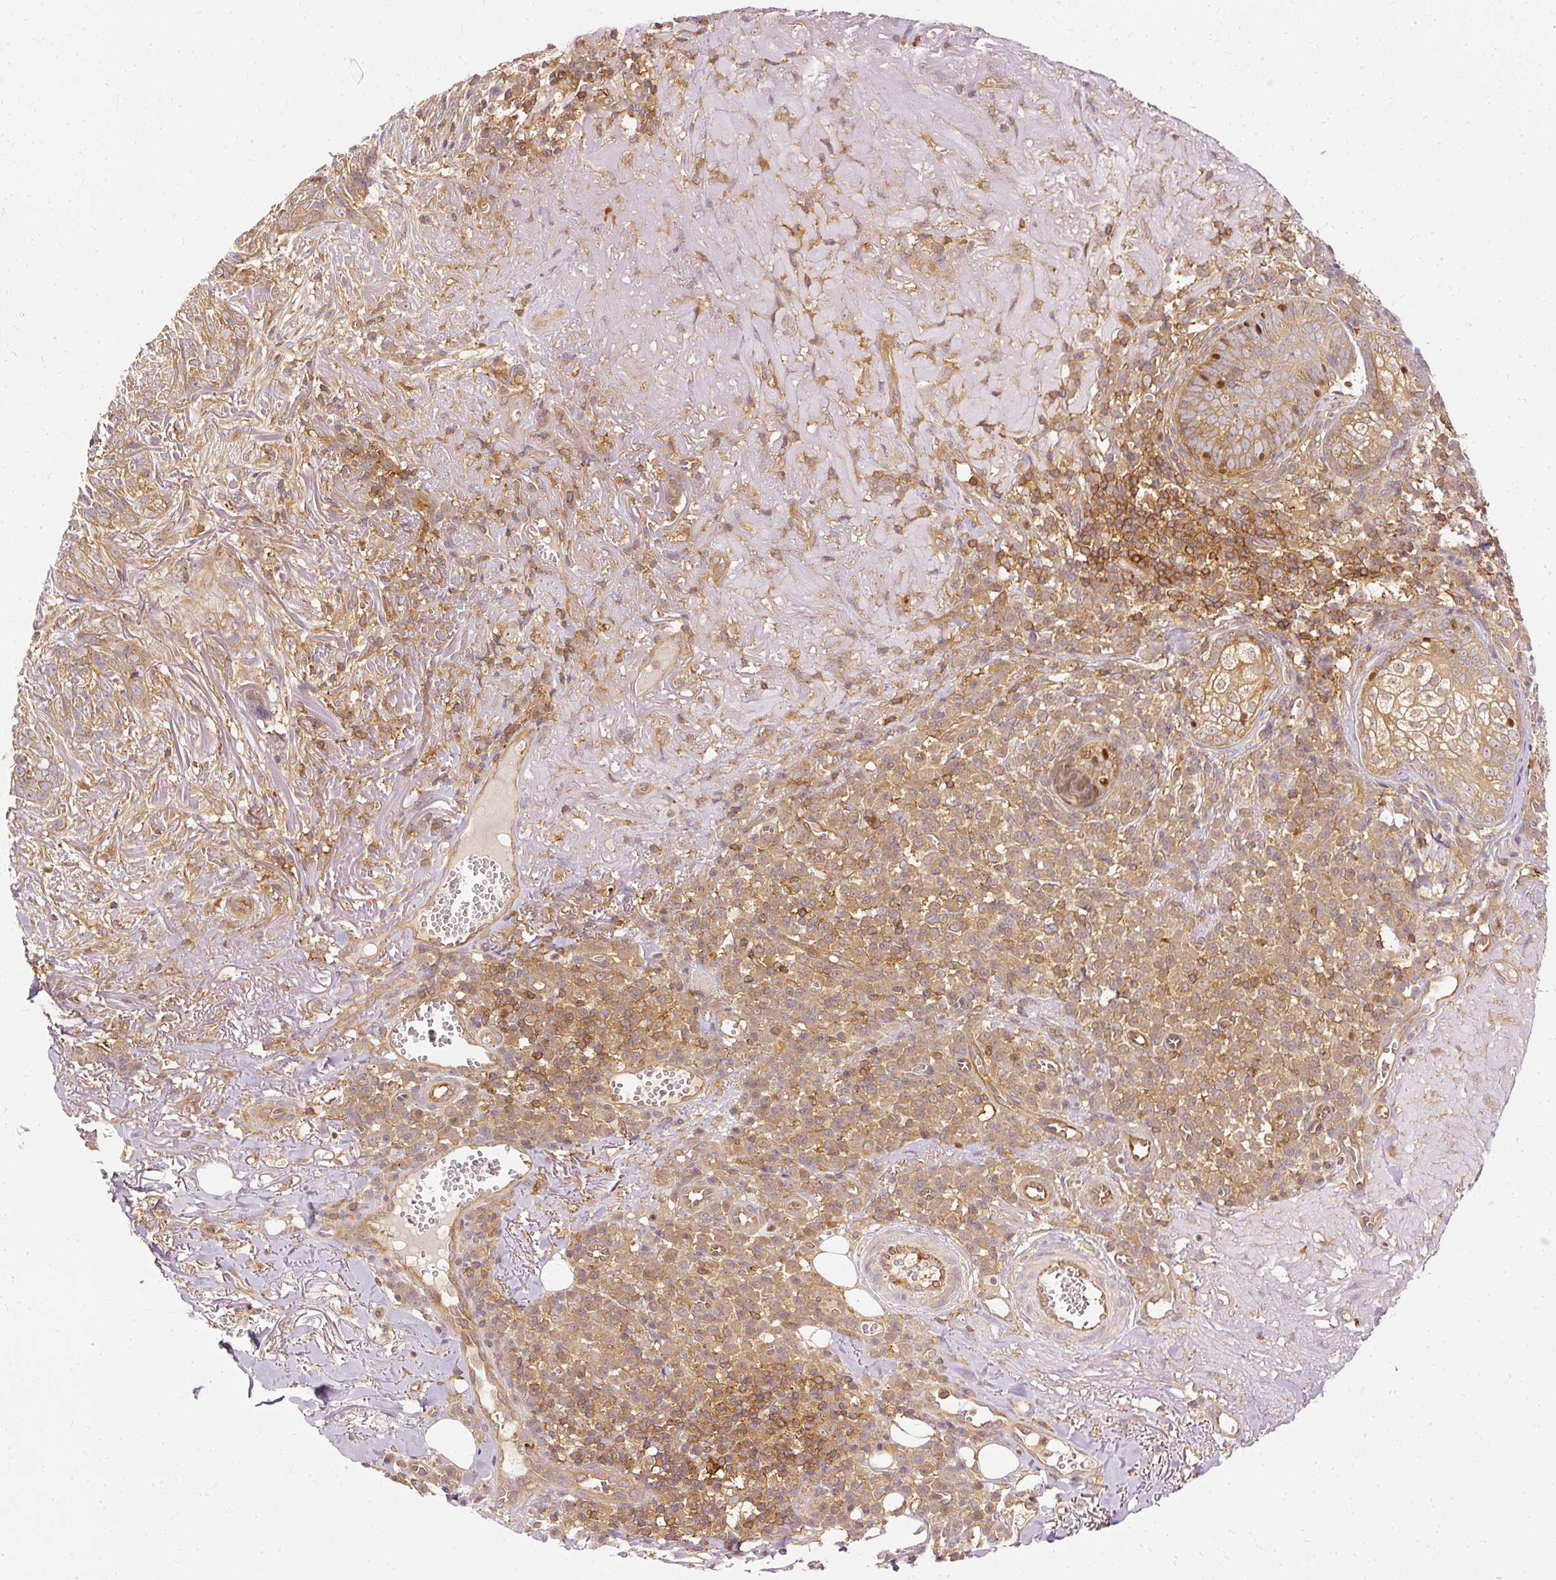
{"staining": {"intensity": "strong", "quantity": ">75%", "location": "cytoplasmic/membranous"}, "tissue": "skin cancer", "cell_type": "Tumor cells", "image_type": "cancer", "snomed": [{"axis": "morphology", "description": "Basal cell carcinoma"}, {"axis": "topography", "description": "Skin"}, {"axis": "topography", "description": "Skin of face"}], "caption": "Basal cell carcinoma (skin) stained with immunohistochemistry (IHC) demonstrates strong cytoplasmic/membranous positivity in approximately >75% of tumor cells.", "gene": "ARMH3", "patient": {"sex": "female", "age": 95}}